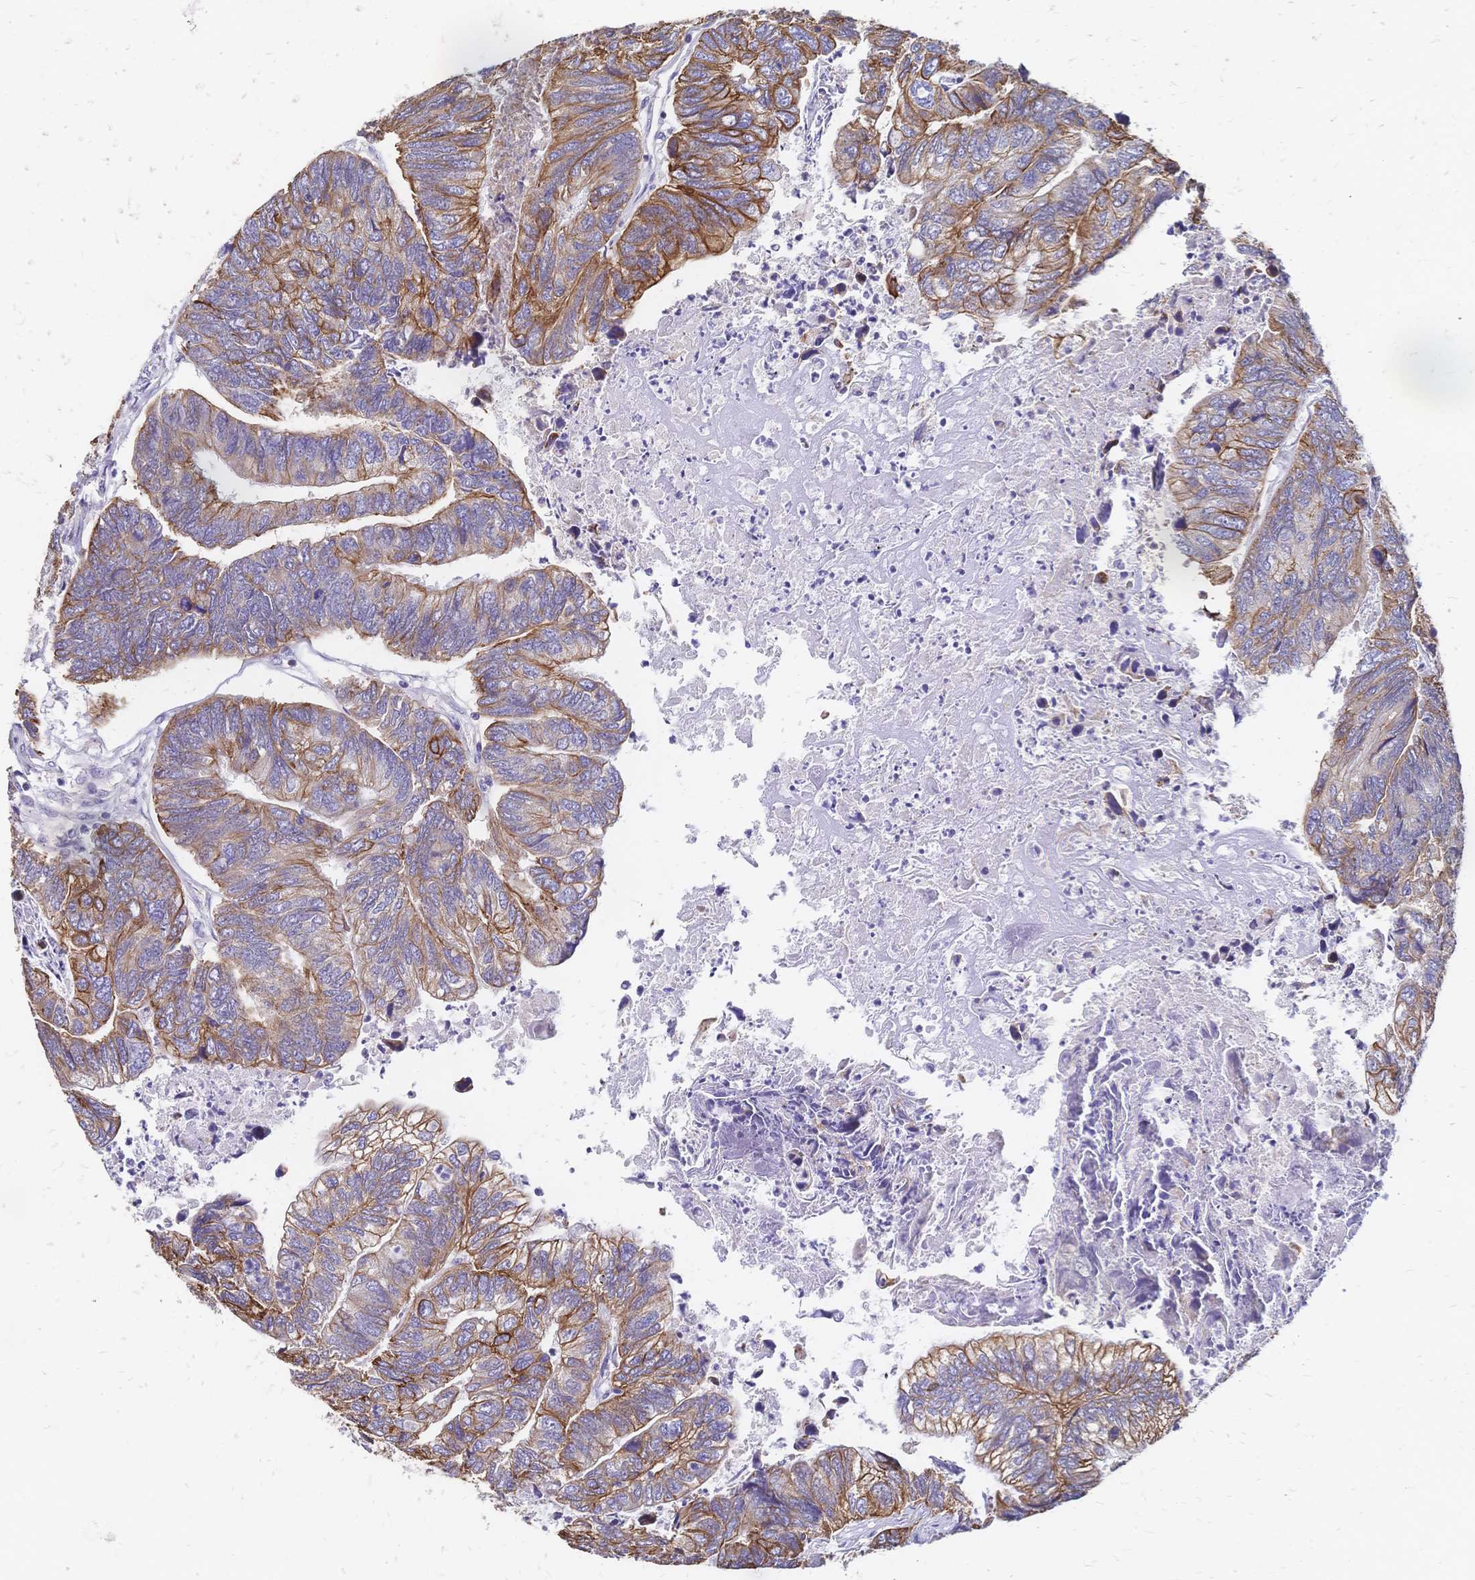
{"staining": {"intensity": "strong", "quantity": "25%-75%", "location": "cytoplasmic/membranous"}, "tissue": "colorectal cancer", "cell_type": "Tumor cells", "image_type": "cancer", "snomed": [{"axis": "morphology", "description": "Adenocarcinoma, NOS"}, {"axis": "topography", "description": "Colon"}], "caption": "DAB immunohistochemical staining of human colorectal cancer (adenocarcinoma) displays strong cytoplasmic/membranous protein expression in about 25%-75% of tumor cells.", "gene": "DTNB", "patient": {"sex": "female", "age": 67}}